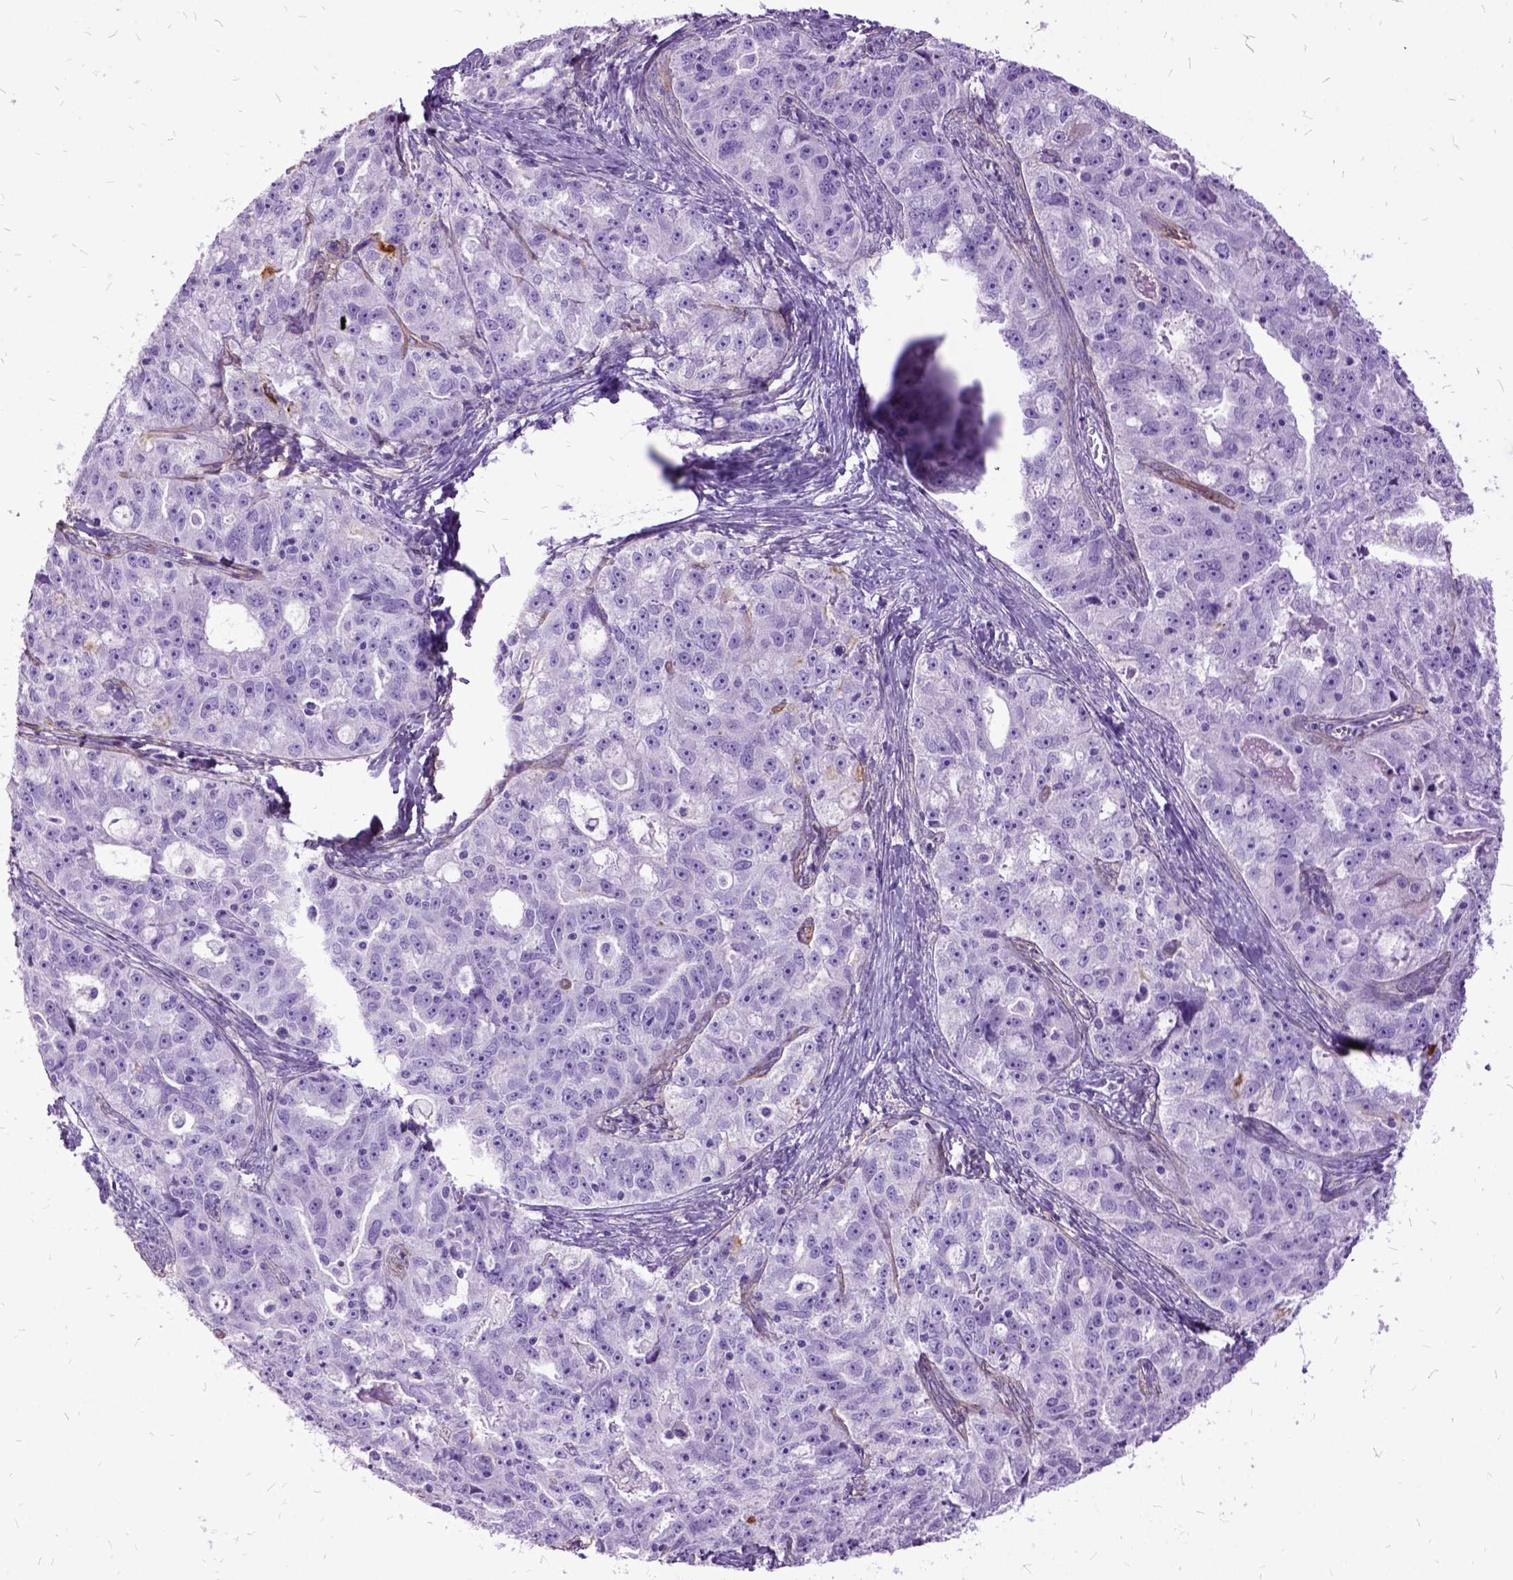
{"staining": {"intensity": "negative", "quantity": "none", "location": "none"}, "tissue": "ovarian cancer", "cell_type": "Tumor cells", "image_type": "cancer", "snomed": [{"axis": "morphology", "description": "Cystadenocarcinoma, serous, NOS"}, {"axis": "topography", "description": "Ovary"}], "caption": "Histopathology image shows no significant protein staining in tumor cells of ovarian serous cystadenocarcinoma.", "gene": "MME", "patient": {"sex": "female", "age": 51}}